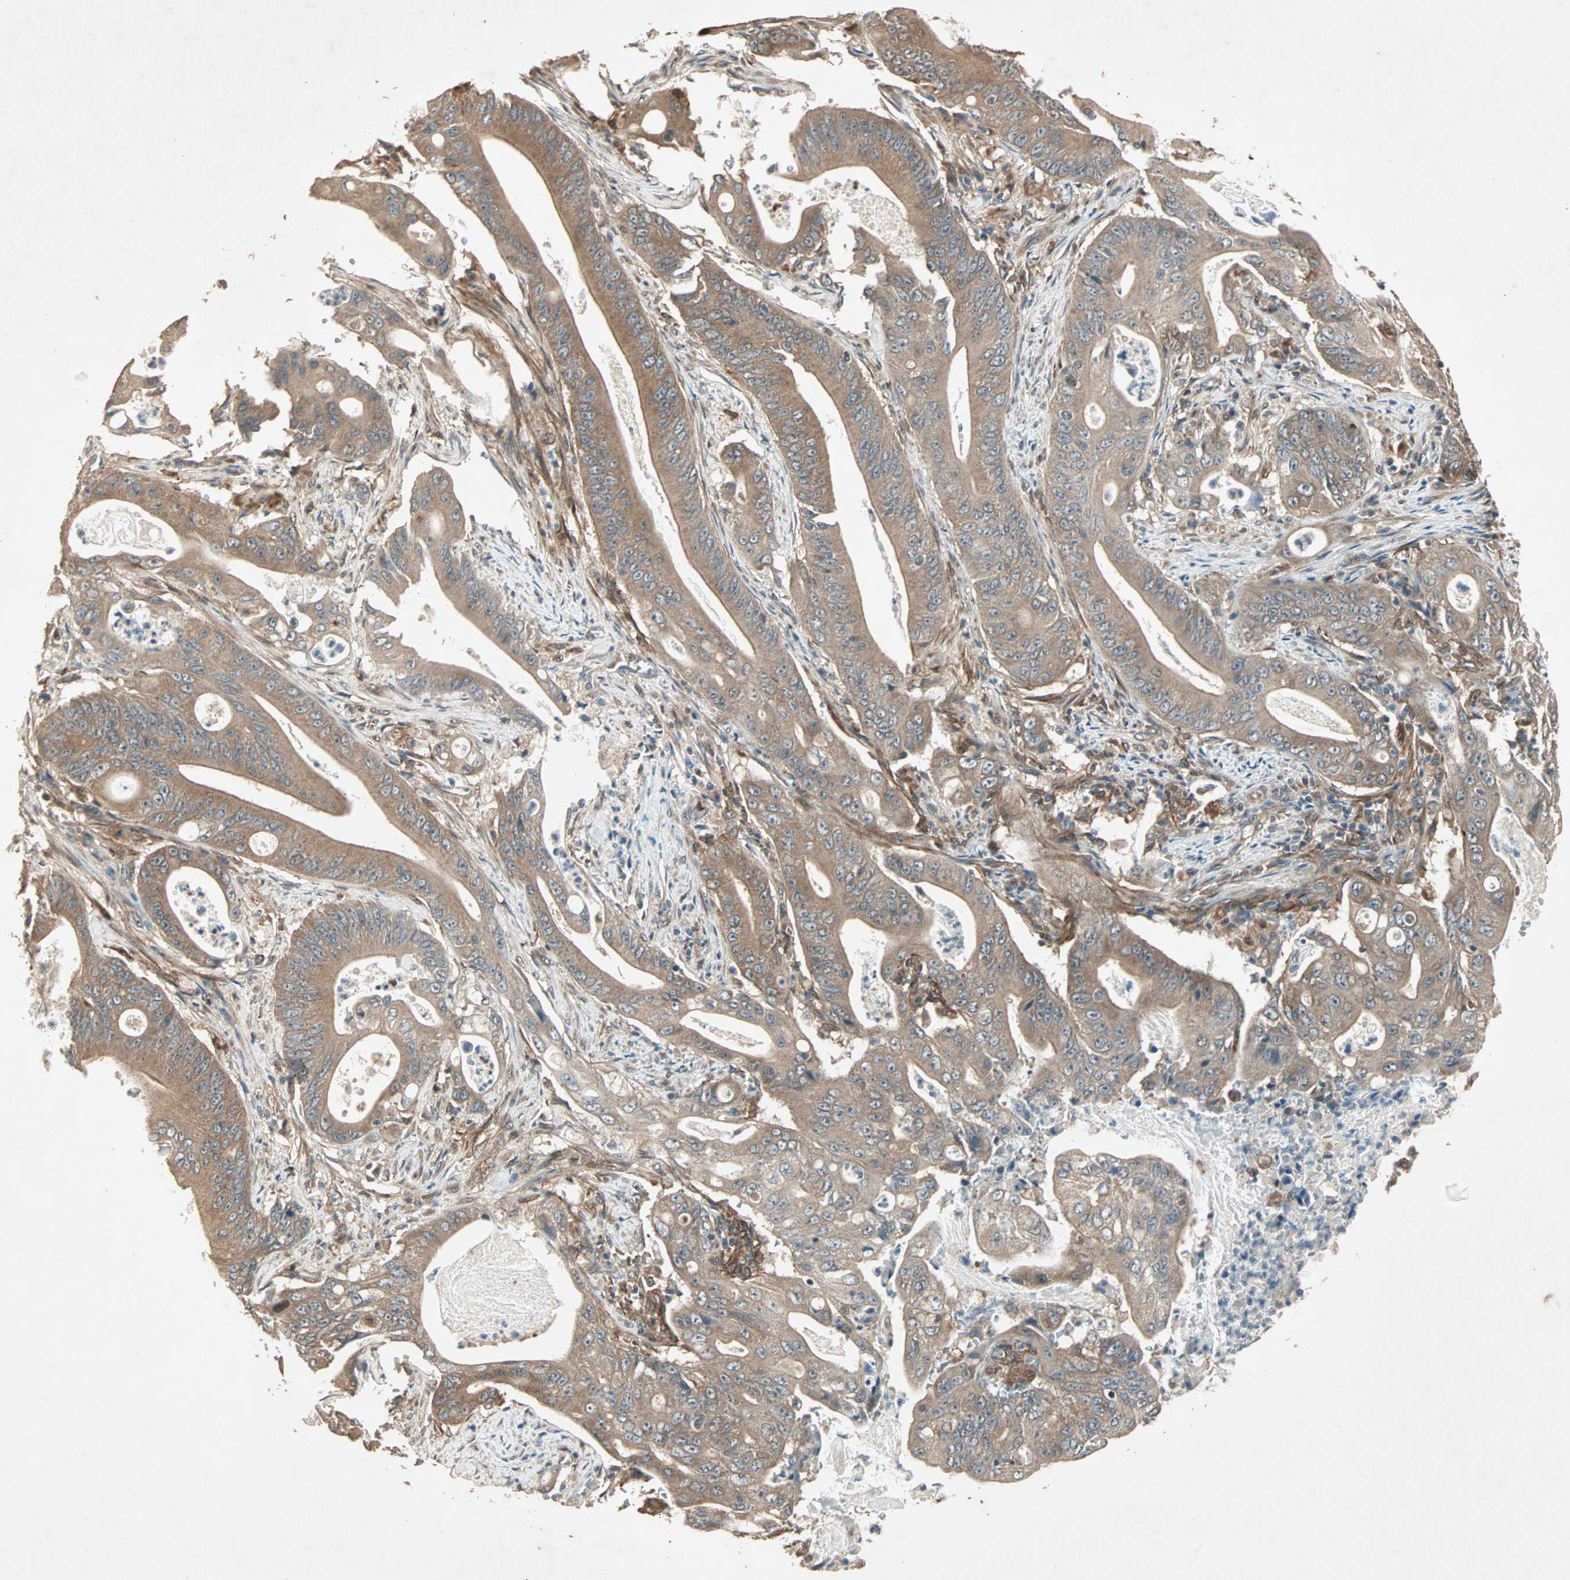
{"staining": {"intensity": "moderate", "quantity": ">75%", "location": "cytoplasmic/membranous"}, "tissue": "pancreatic cancer", "cell_type": "Tumor cells", "image_type": "cancer", "snomed": [{"axis": "morphology", "description": "Normal tissue, NOS"}, {"axis": "topography", "description": "Lymph node"}], "caption": "This image reveals pancreatic cancer stained with IHC to label a protein in brown. The cytoplasmic/membranous of tumor cells show moderate positivity for the protein. Nuclei are counter-stained blue.", "gene": "SDSL", "patient": {"sex": "male", "age": 62}}